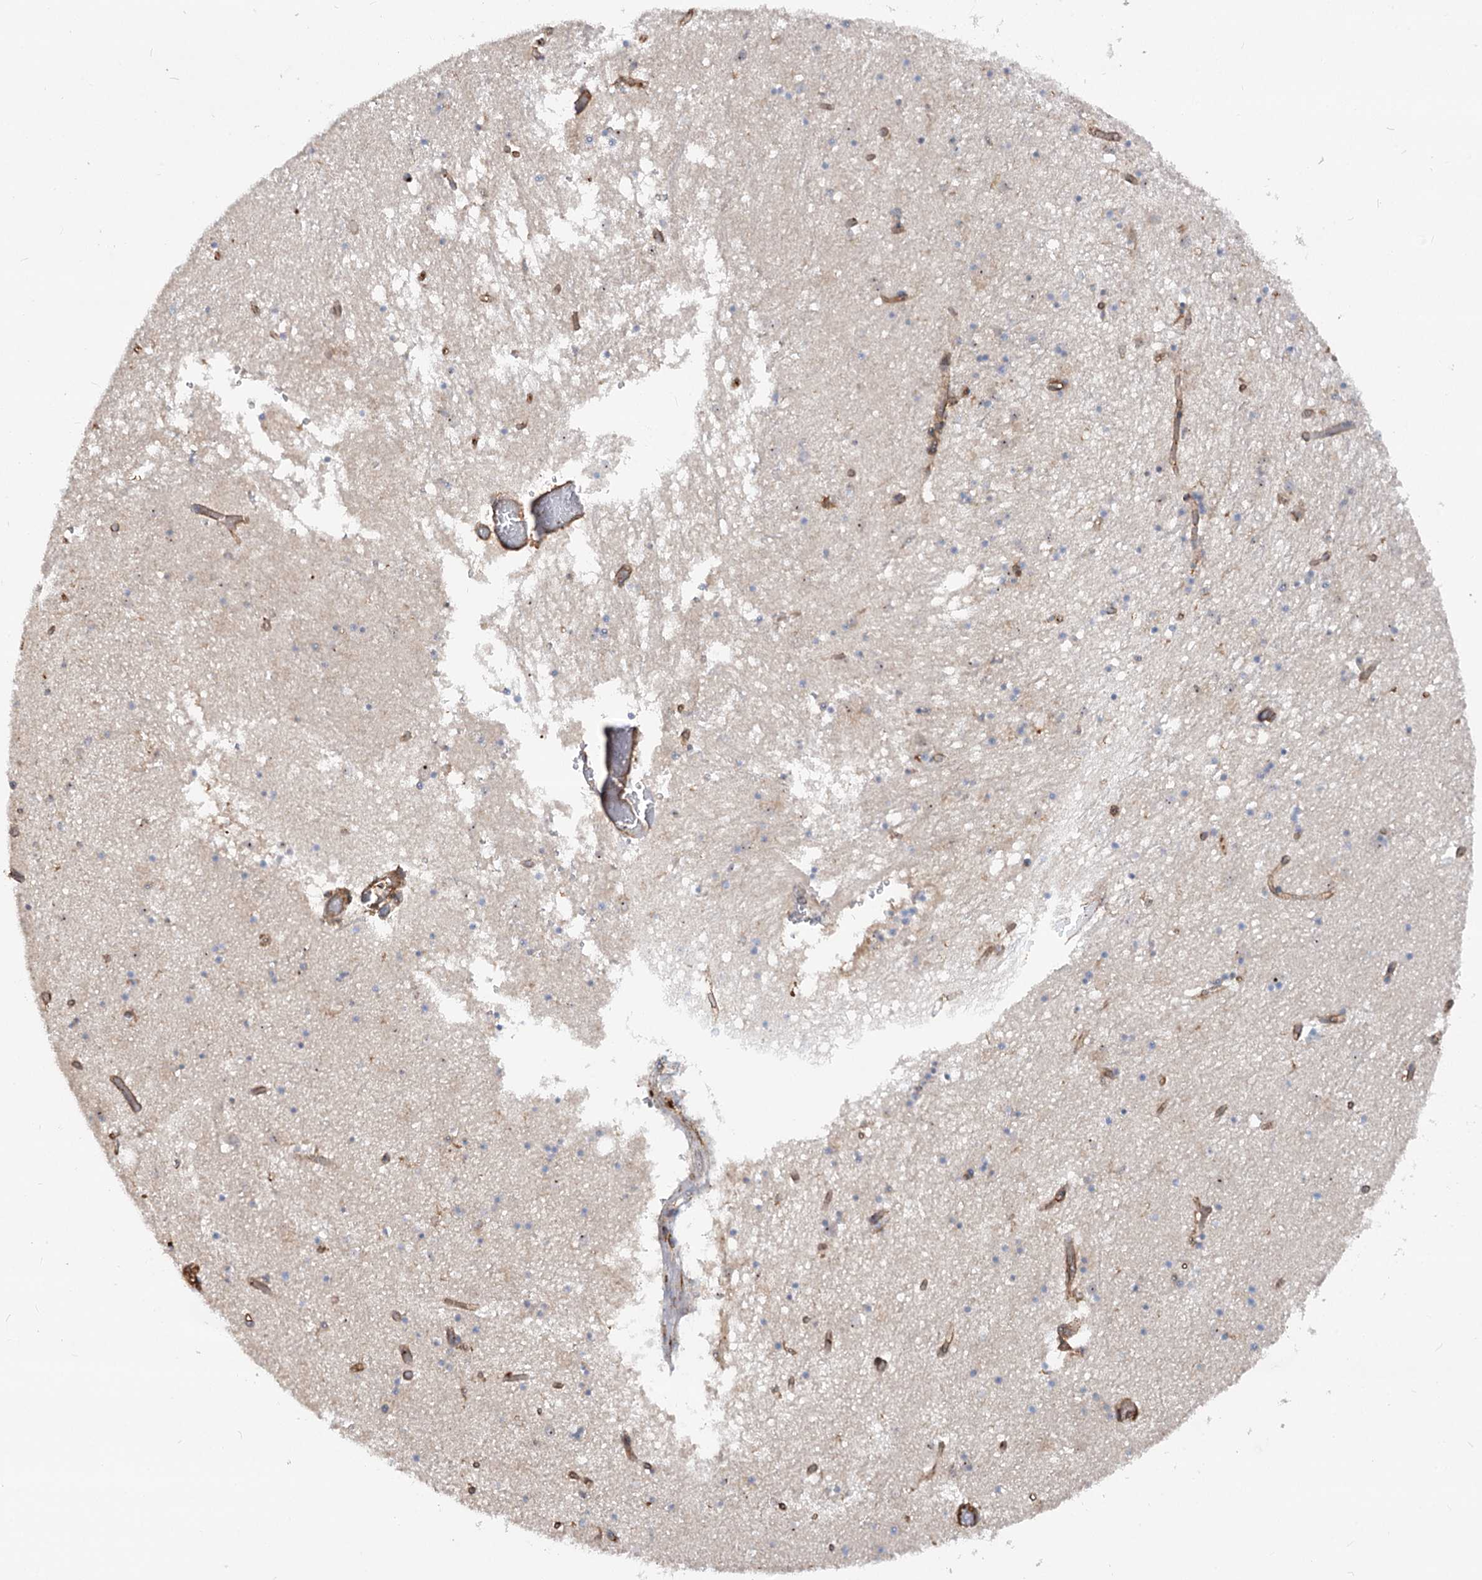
{"staining": {"intensity": "weak", "quantity": "<25%", "location": "cytoplasmic/membranous"}, "tissue": "hippocampus", "cell_type": "Glial cells", "image_type": "normal", "snomed": [{"axis": "morphology", "description": "Normal tissue, NOS"}, {"axis": "topography", "description": "Hippocampus"}], "caption": "Protein analysis of normal hippocampus exhibits no significant staining in glial cells.", "gene": "WDR36", "patient": {"sex": "male", "age": 70}}